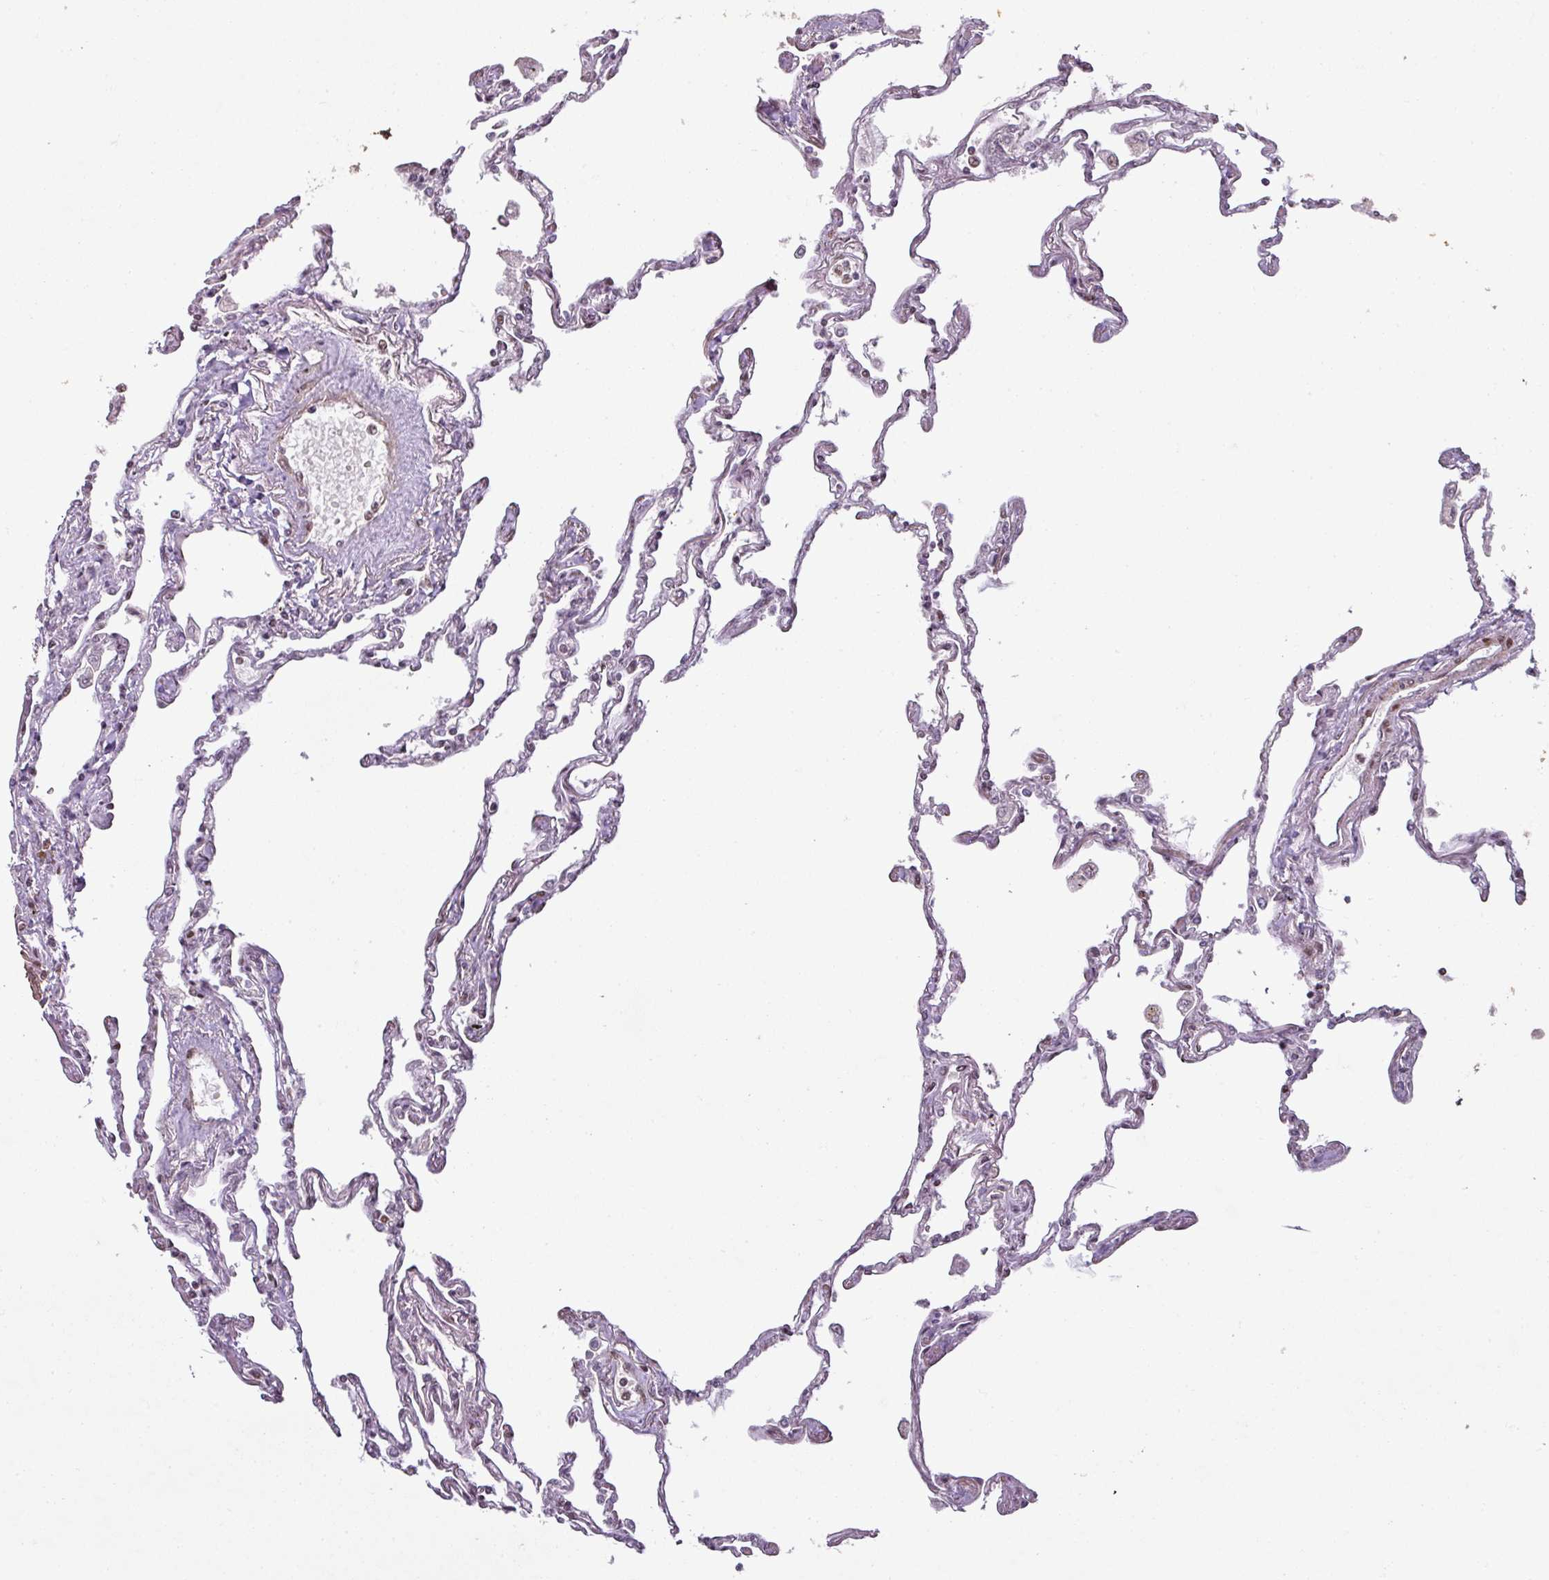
{"staining": {"intensity": "moderate", "quantity": "25%-75%", "location": "nuclear"}, "tissue": "lung", "cell_type": "Alveolar cells", "image_type": "normal", "snomed": [{"axis": "morphology", "description": "Normal tissue, NOS"}, {"axis": "topography", "description": "Lung"}], "caption": "Human lung stained with a brown dye displays moderate nuclear positive expression in approximately 25%-75% of alveolar cells.", "gene": "GPRIN2", "patient": {"sex": "female", "age": 67}}